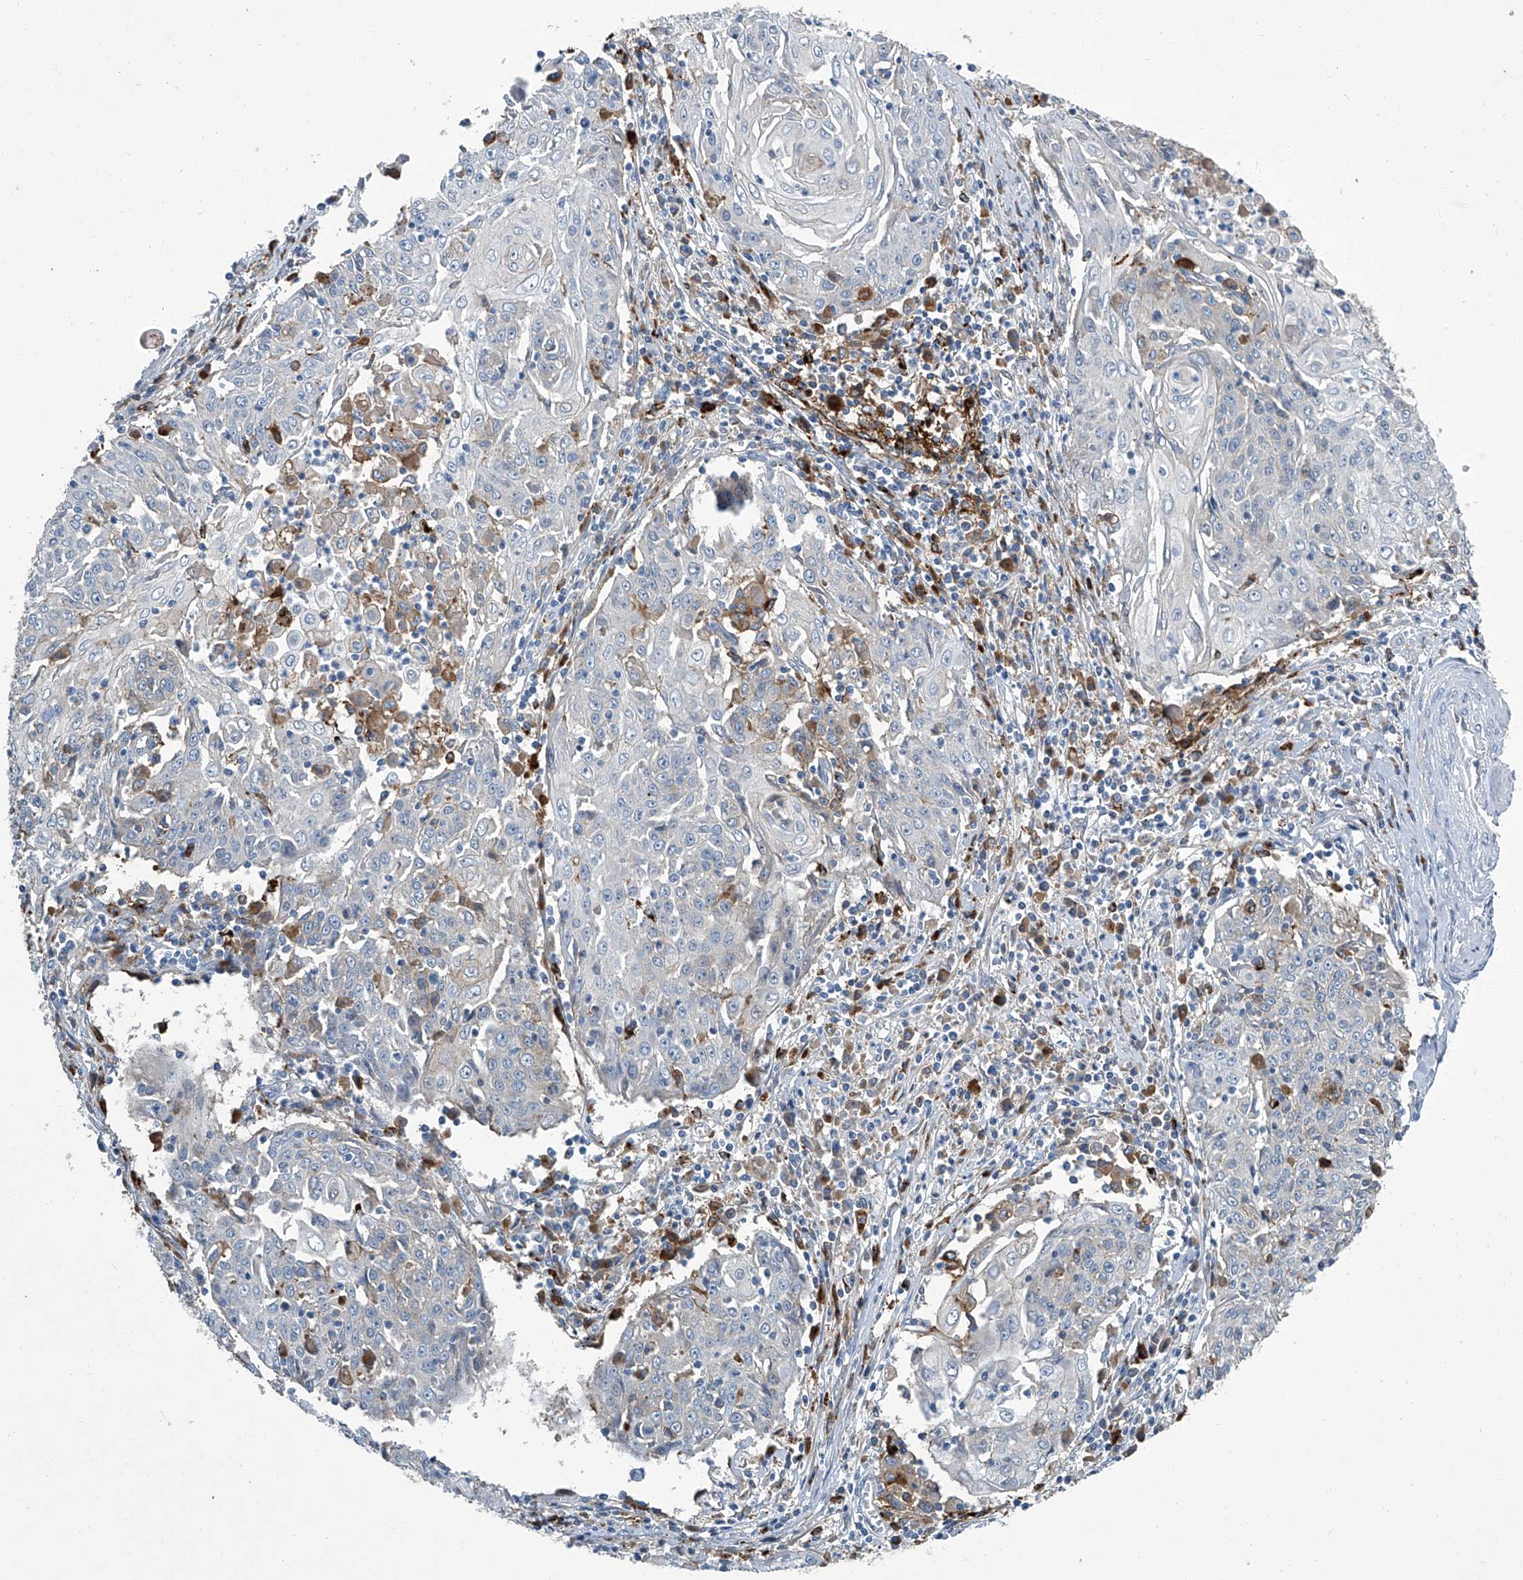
{"staining": {"intensity": "weak", "quantity": "<25%", "location": "cytoplasmic/membranous"}, "tissue": "cervical cancer", "cell_type": "Tumor cells", "image_type": "cancer", "snomed": [{"axis": "morphology", "description": "Squamous cell carcinoma, NOS"}, {"axis": "topography", "description": "Cervix"}], "caption": "A high-resolution histopathology image shows immunohistochemistry staining of cervical squamous cell carcinoma, which reveals no significant staining in tumor cells.", "gene": "FAM167A", "patient": {"sex": "female", "age": 48}}